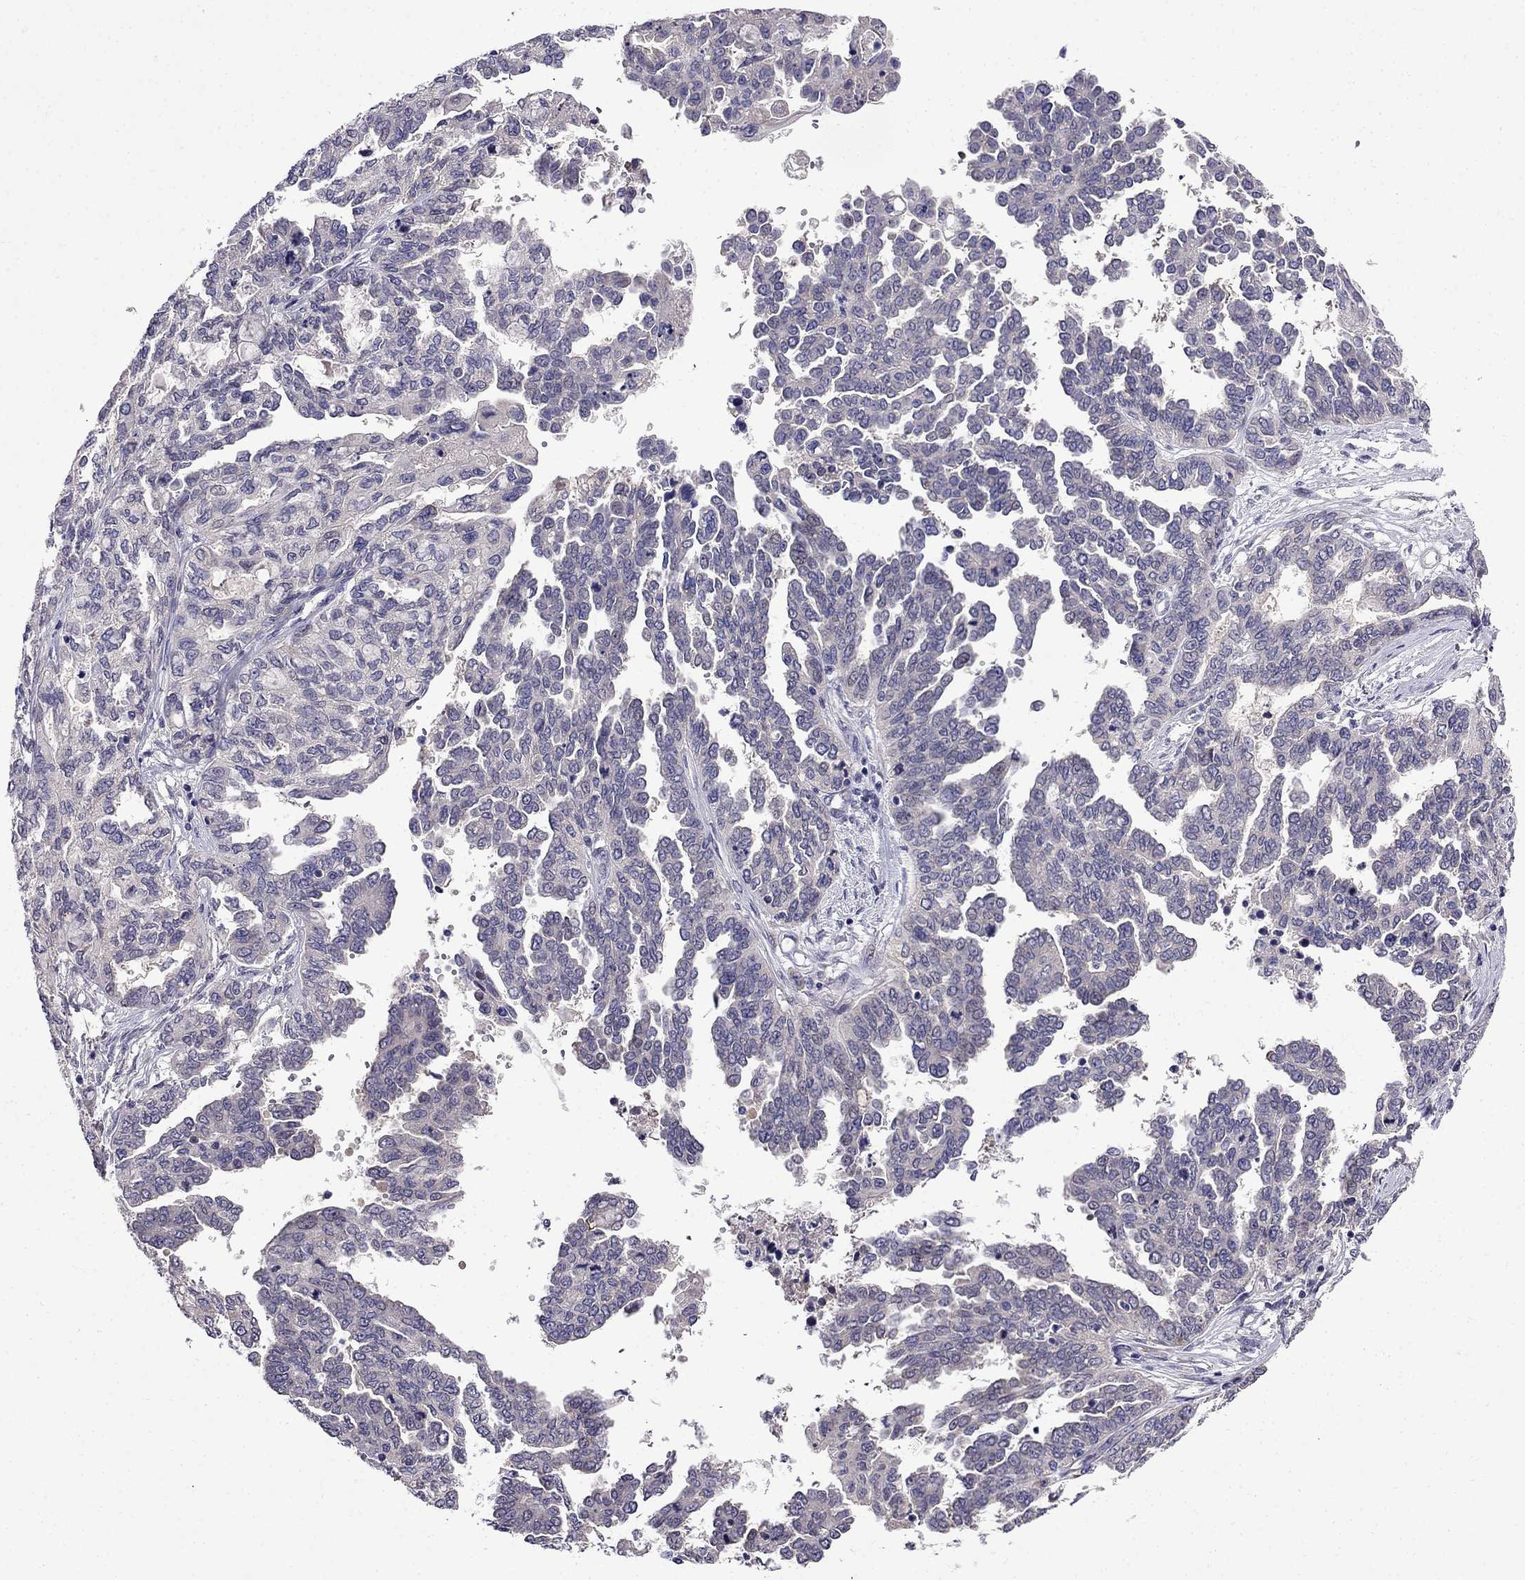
{"staining": {"intensity": "negative", "quantity": "none", "location": "none"}, "tissue": "ovarian cancer", "cell_type": "Tumor cells", "image_type": "cancer", "snomed": [{"axis": "morphology", "description": "Cystadenocarcinoma, serous, NOS"}, {"axis": "topography", "description": "Ovary"}], "caption": "Protein analysis of ovarian cancer shows no significant expression in tumor cells. (DAB IHC with hematoxylin counter stain).", "gene": "PI16", "patient": {"sex": "female", "age": 53}}